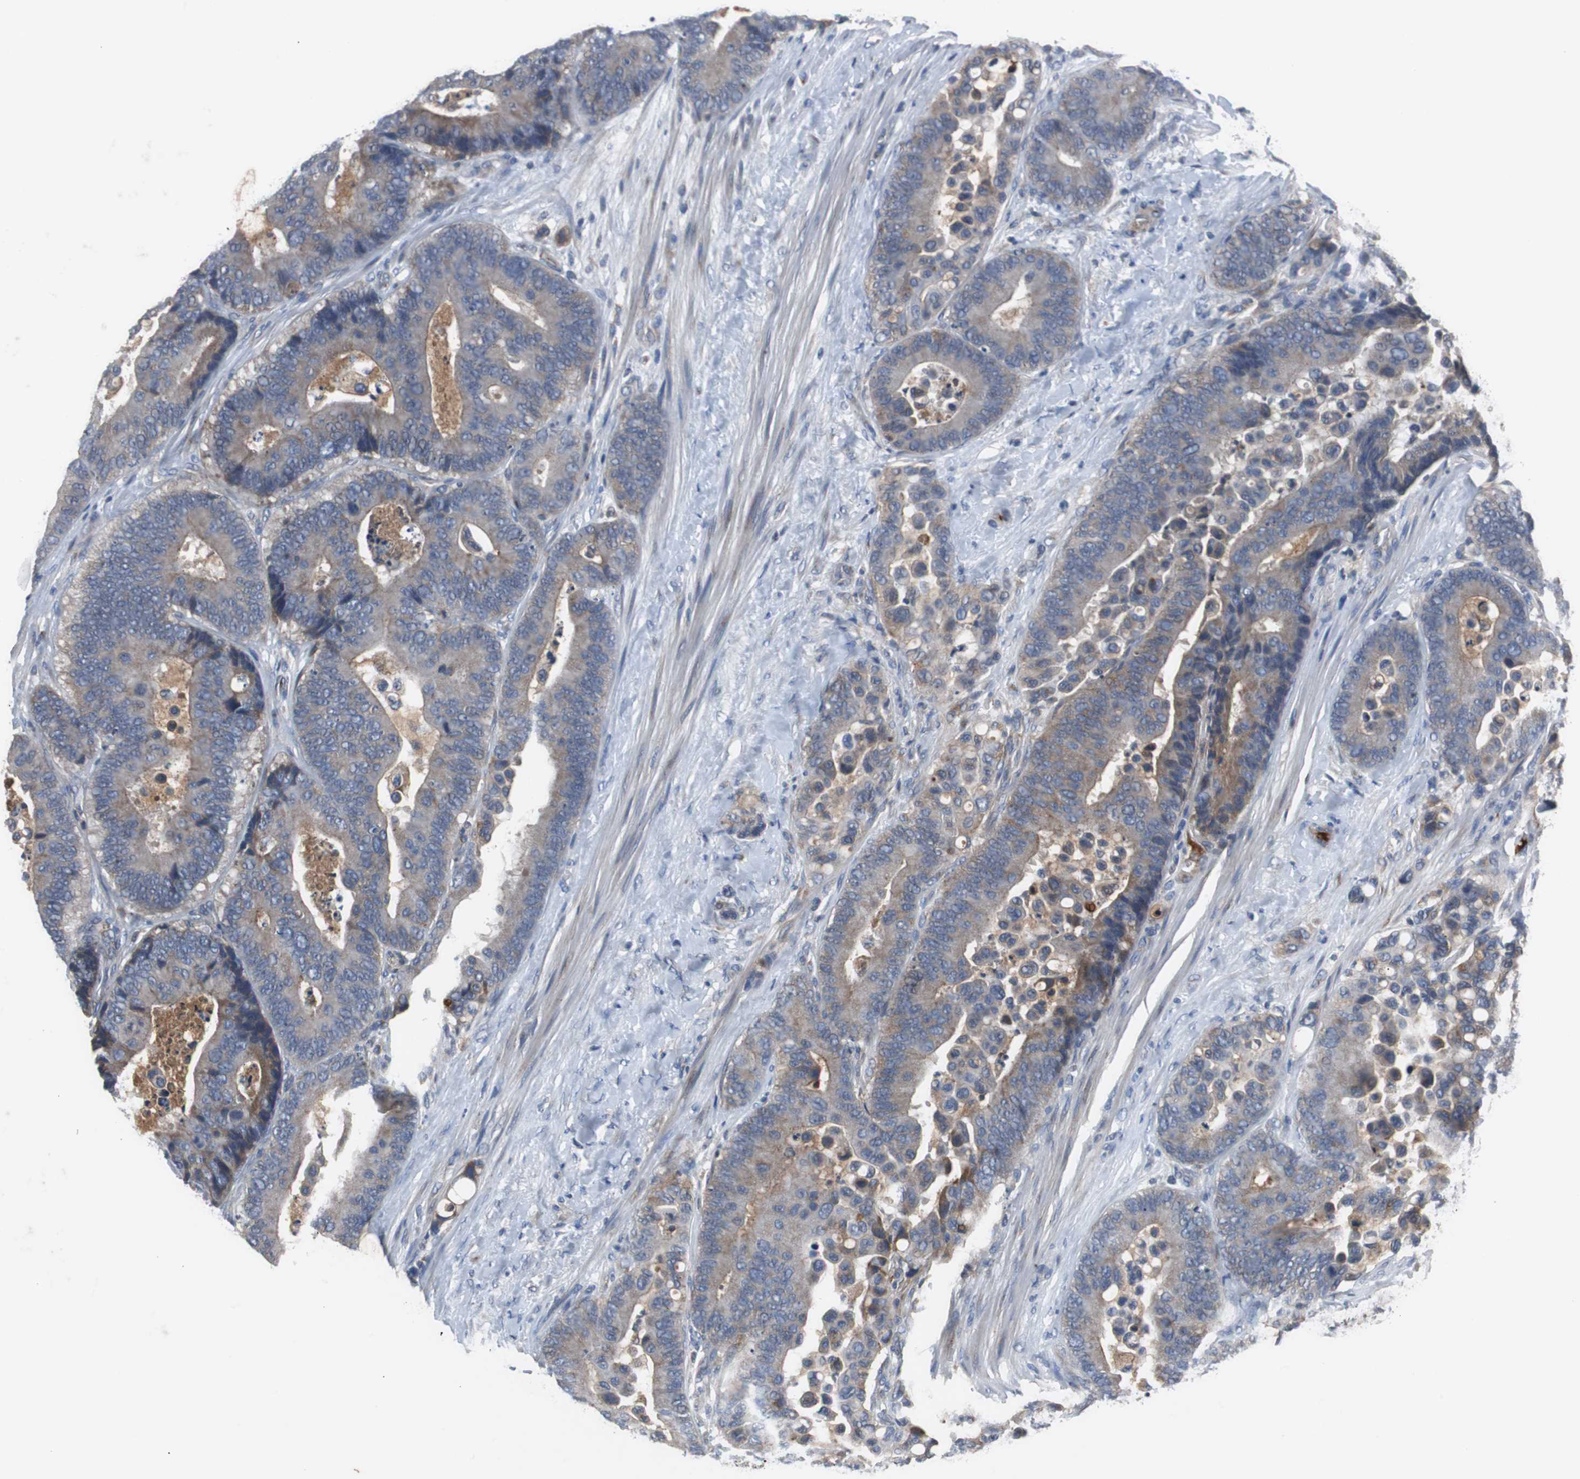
{"staining": {"intensity": "weak", "quantity": "25%-75%", "location": "cytoplasmic/membranous"}, "tissue": "colorectal cancer", "cell_type": "Tumor cells", "image_type": "cancer", "snomed": [{"axis": "morphology", "description": "Normal tissue, NOS"}, {"axis": "morphology", "description": "Adenocarcinoma, NOS"}, {"axis": "topography", "description": "Colon"}], "caption": "Immunohistochemistry (IHC) image of human colorectal cancer (adenocarcinoma) stained for a protein (brown), which displays low levels of weak cytoplasmic/membranous positivity in approximately 25%-75% of tumor cells.", "gene": "SORT1", "patient": {"sex": "male", "age": 82}}